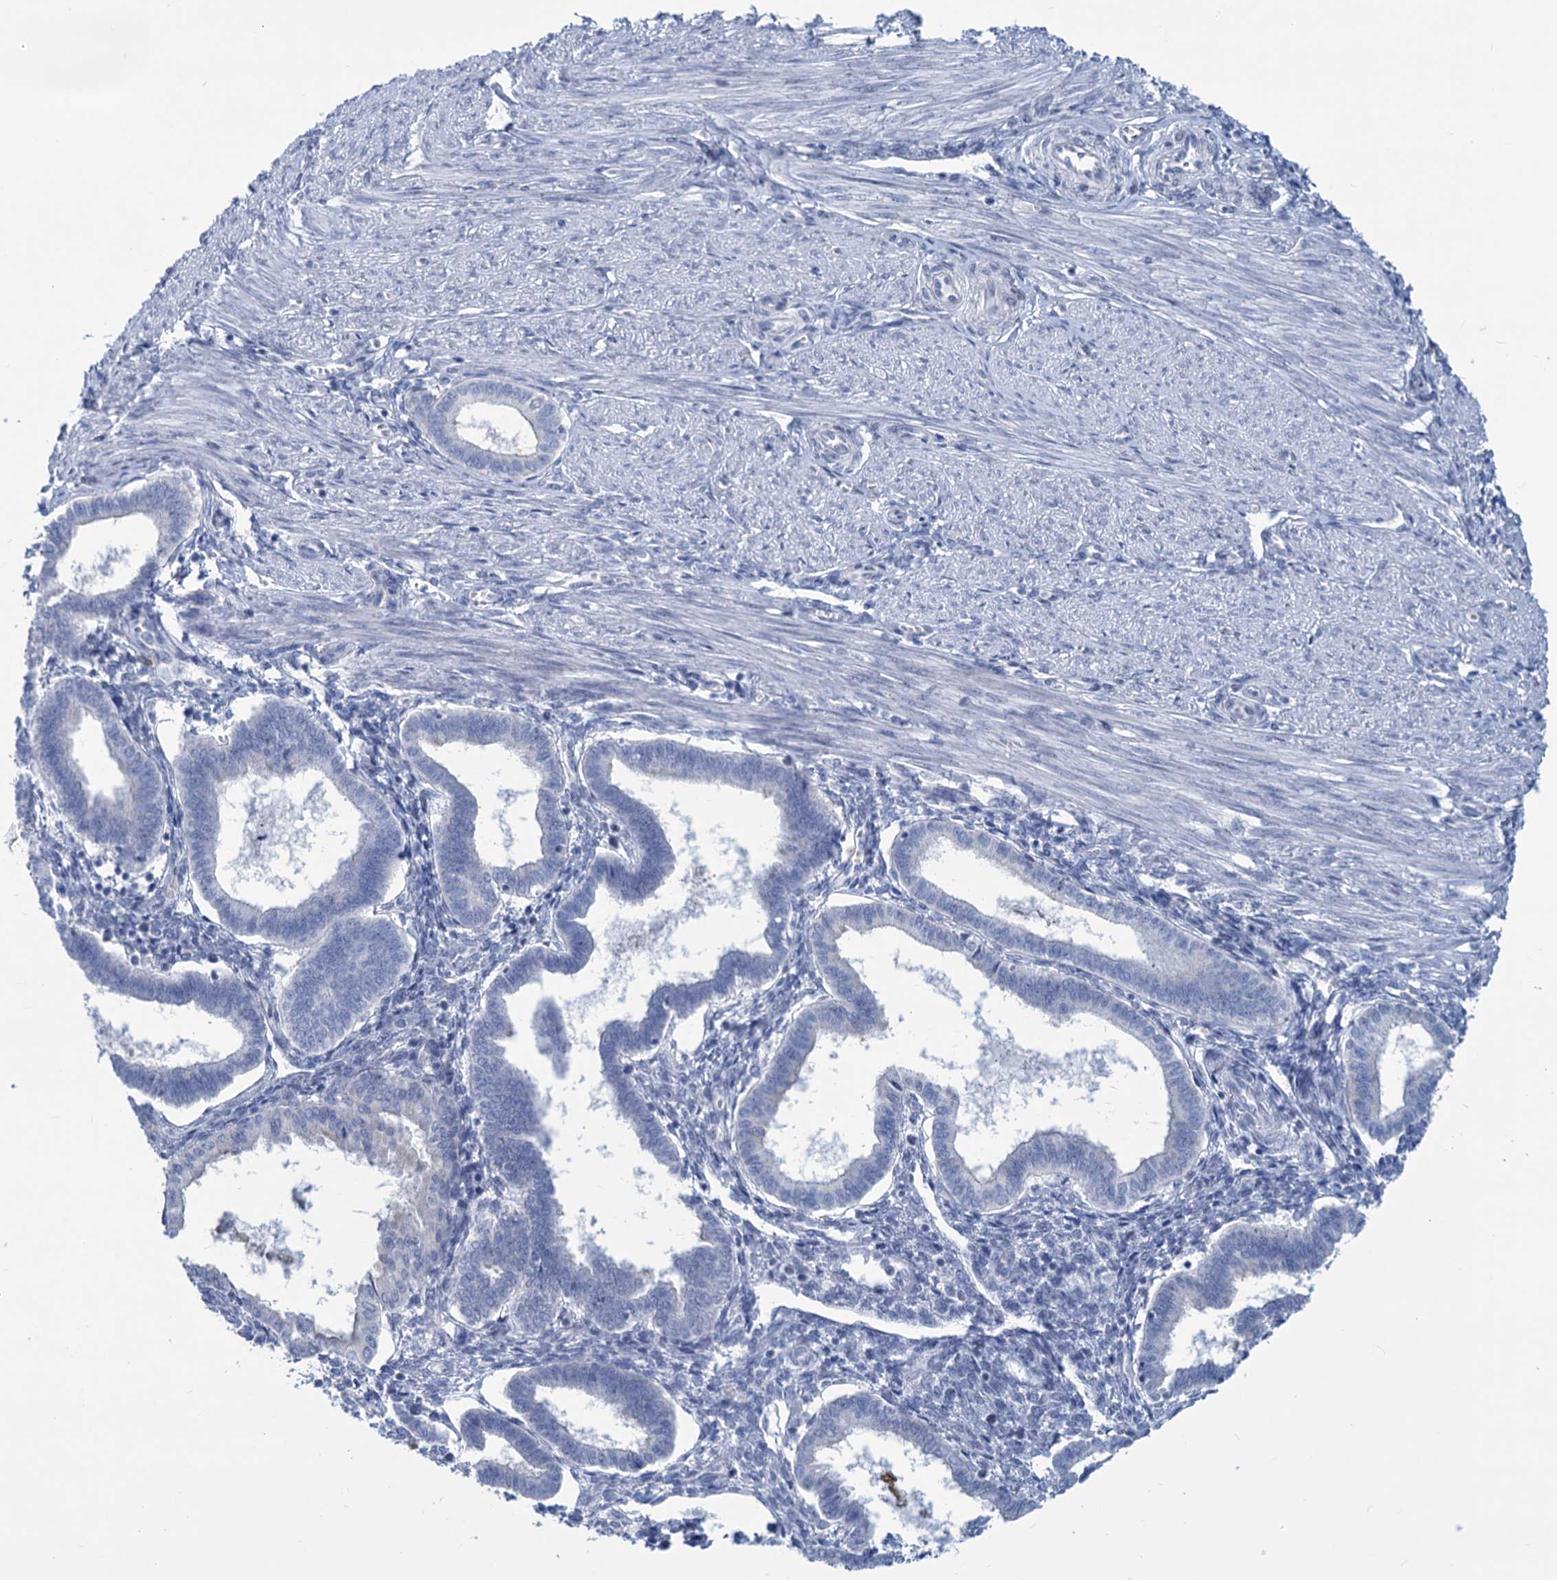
{"staining": {"intensity": "negative", "quantity": "none", "location": "none"}, "tissue": "endometrium", "cell_type": "Cells in endometrial stroma", "image_type": "normal", "snomed": [{"axis": "morphology", "description": "Normal tissue, NOS"}, {"axis": "topography", "description": "Endometrium"}], "caption": "IHC of unremarkable endometrium displays no staining in cells in endometrial stroma.", "gene": "NEU3", "patient": {"sex": "female", "age": 25}}